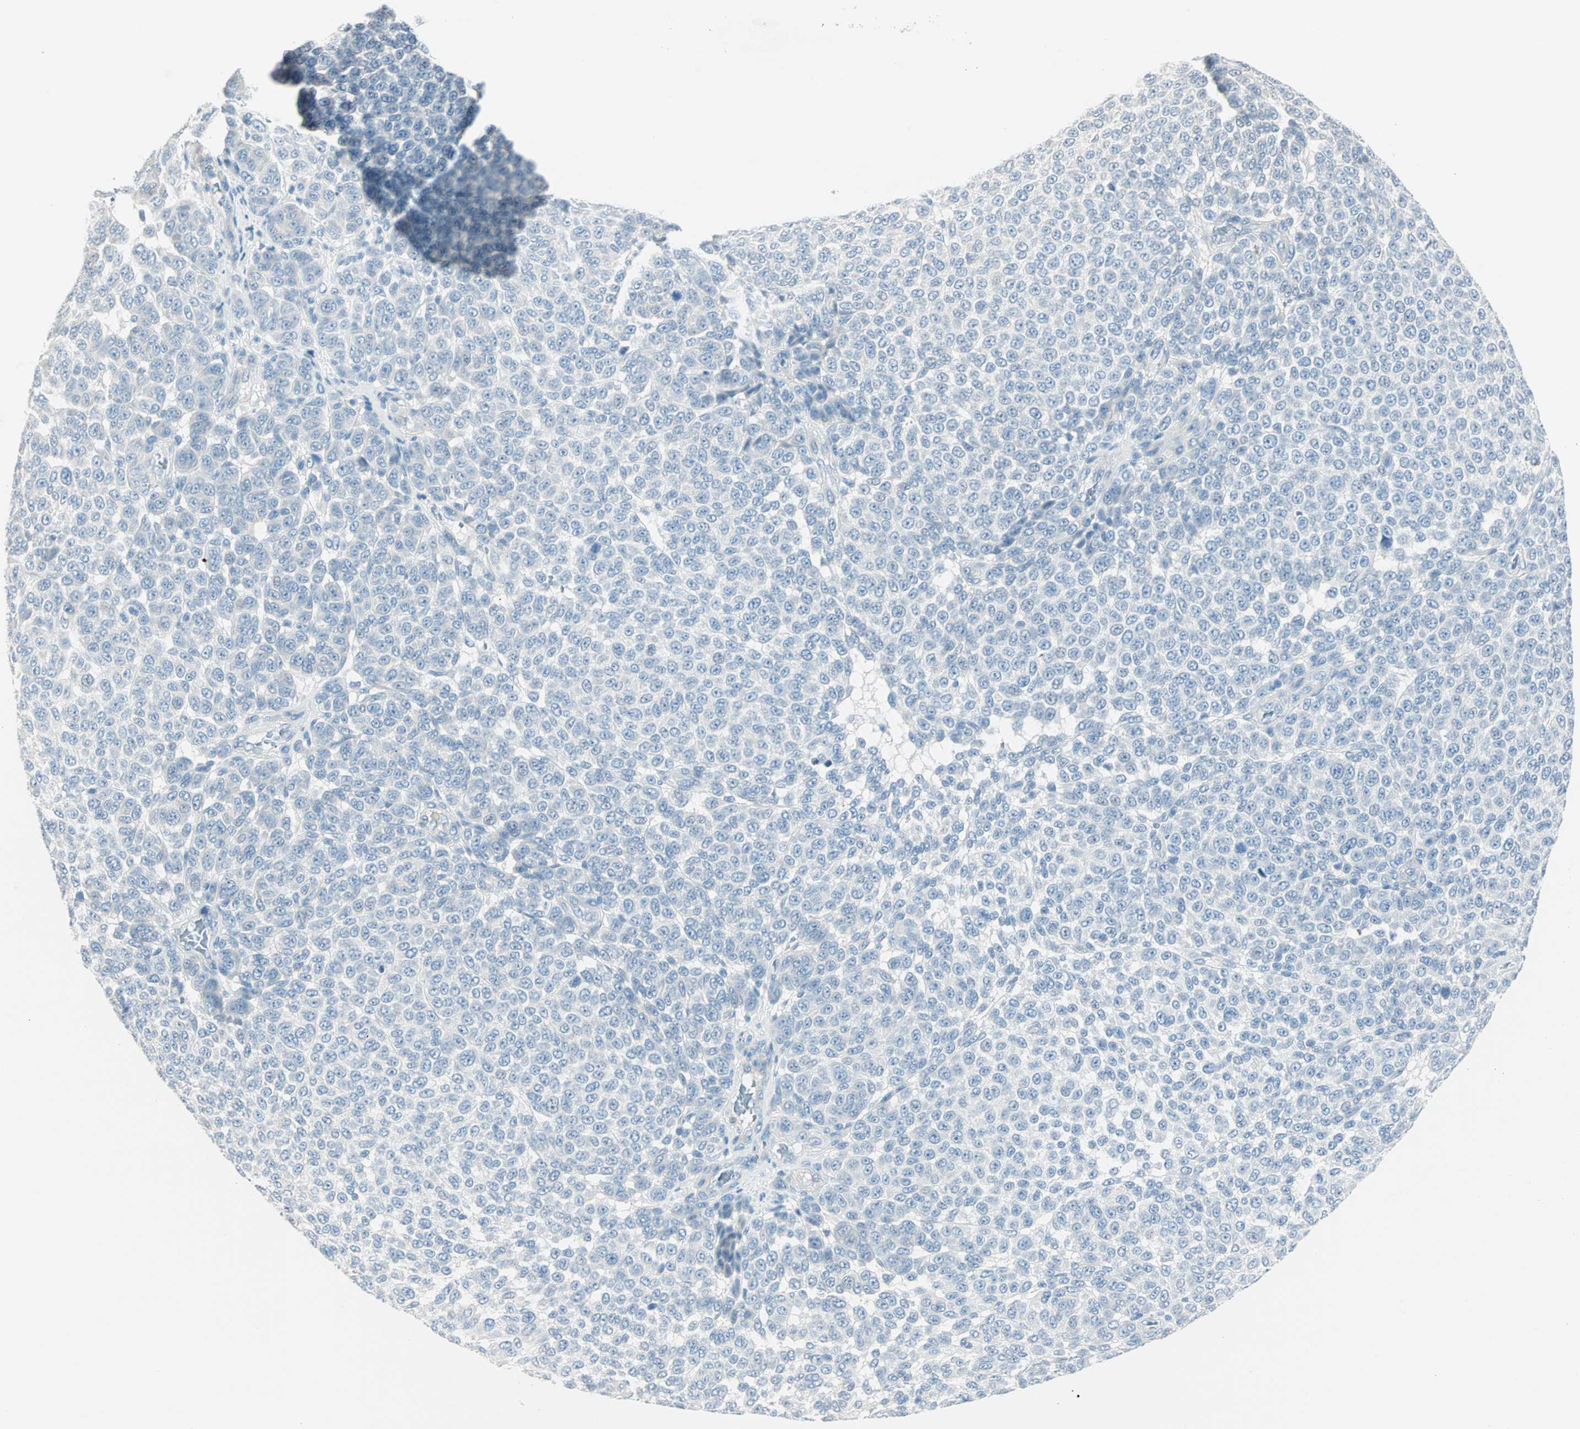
{"staining": {"intensity": "negative", "quantity": "none", "location": "none"}, "tissue": "melanoma", "cell_type": "Tumor cells", "image_type": "cancer", "snomed": [{"axis": "morphology", "description": "Malignant melanoma, NOS"}, {"axis": "topography", "description": "Skin"}], "caption": "DAB (3,3'-diaminobenzidine) immunohistochemical staining of malignant melanoma shows no significant expression in tumor cells. (Immunohistochemistry, brightfield microscopy, high magnification).", "gene": "SULT1C2", "patient": {"sex": "male", "age": 59}}